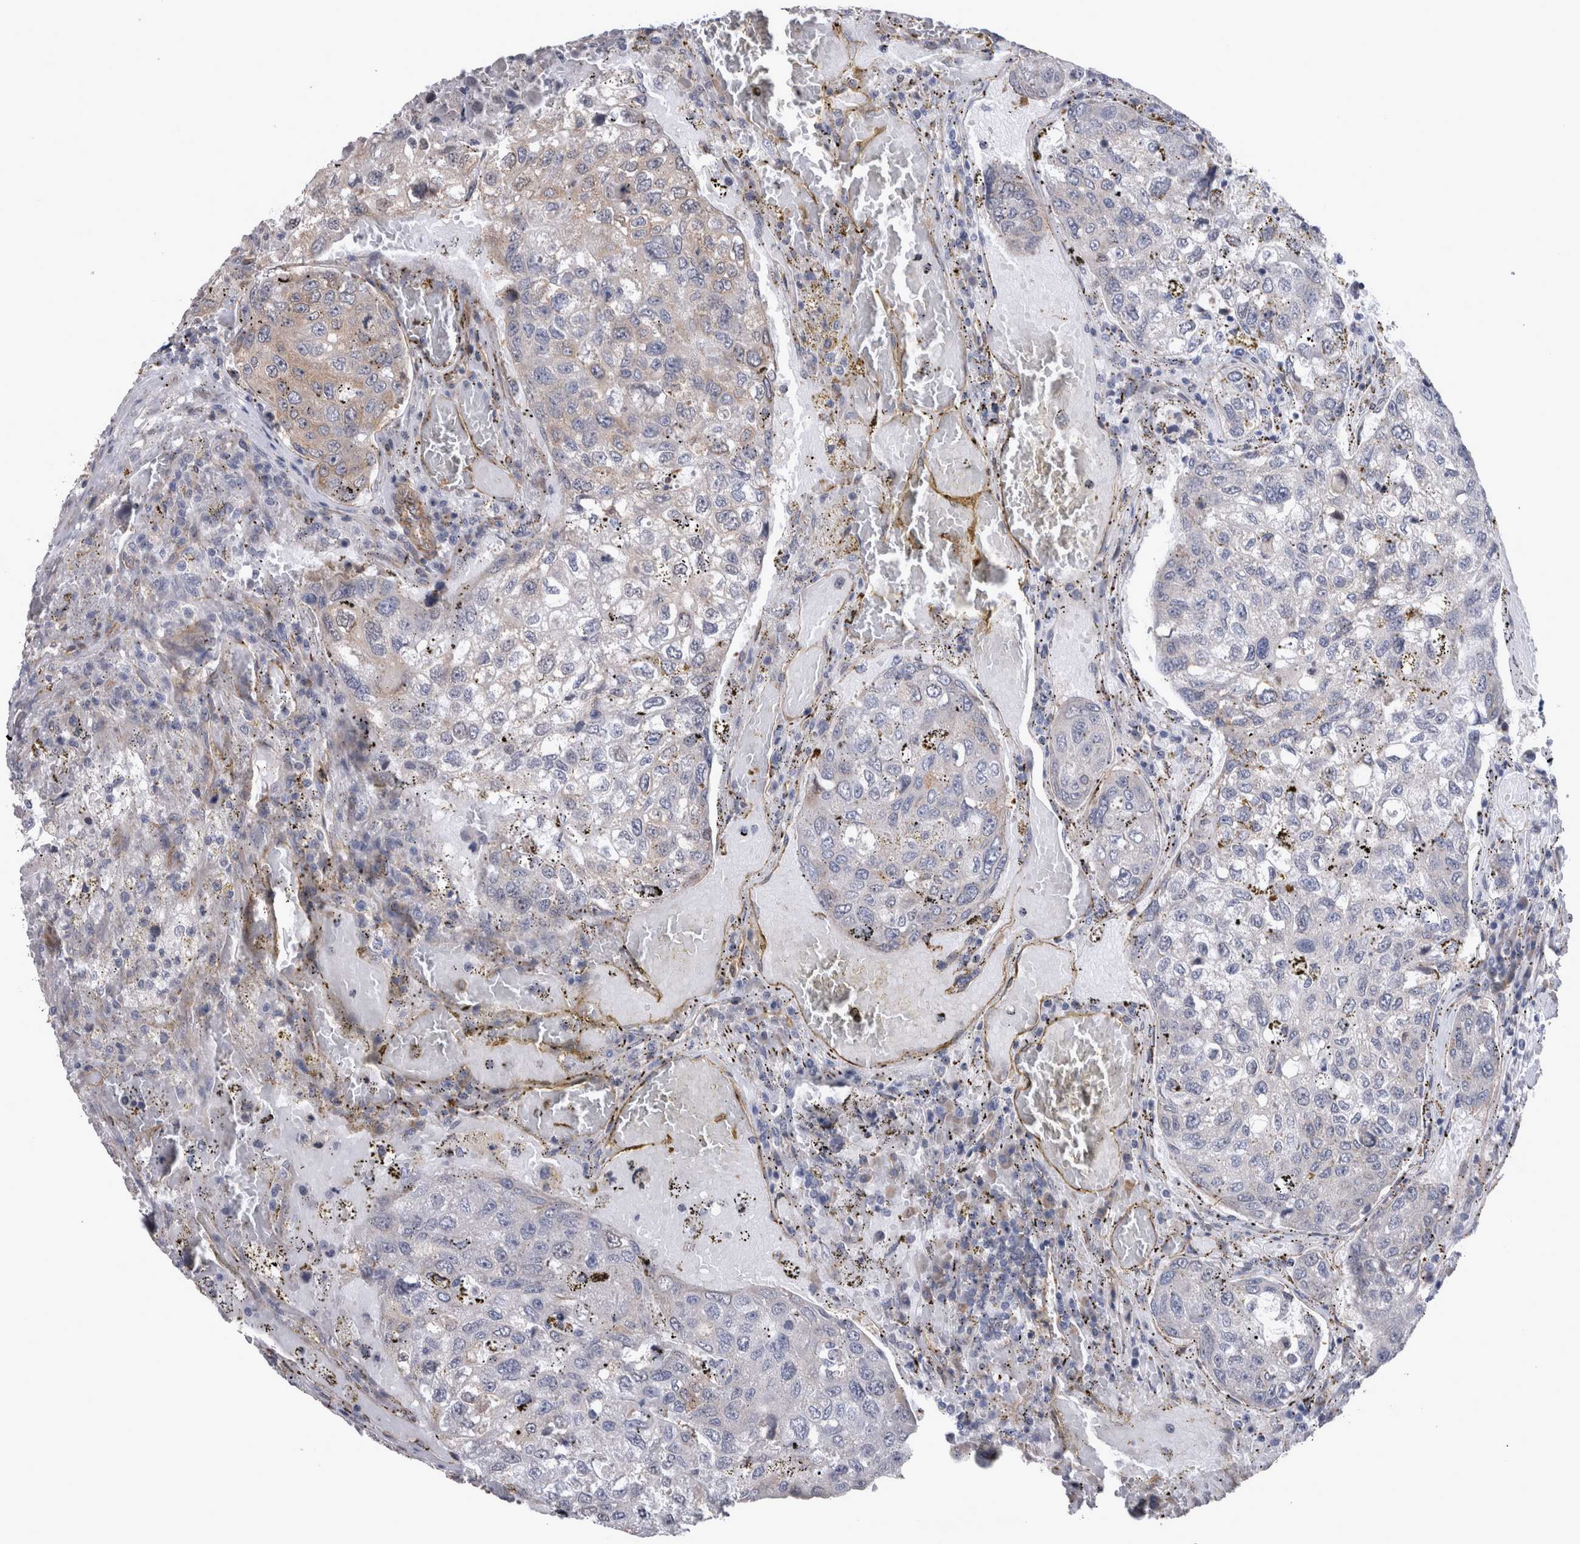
{"staining": {"intensity": "weak", "quantity": "25%-75%", "location": "cytoplasmic/membranous"}, "tissue": "urothelial cancer", "cell_type": "Tumor cells", "image_type": "cancer", "snomed": [{"axis": "morphology", "description": "Urothelial carcinoma, High grade"}, {"axis": "topography", "description": "Lymph node"}, {"axis": "topography", "description": "Urinary bladder"}], "caption": "Human urothelial carcinoma (high-grade) stained with a protein marker reveals weak staining in tumor cells.", "gene": "DDX6", "patient": {"sex": "male", "age": 51}}